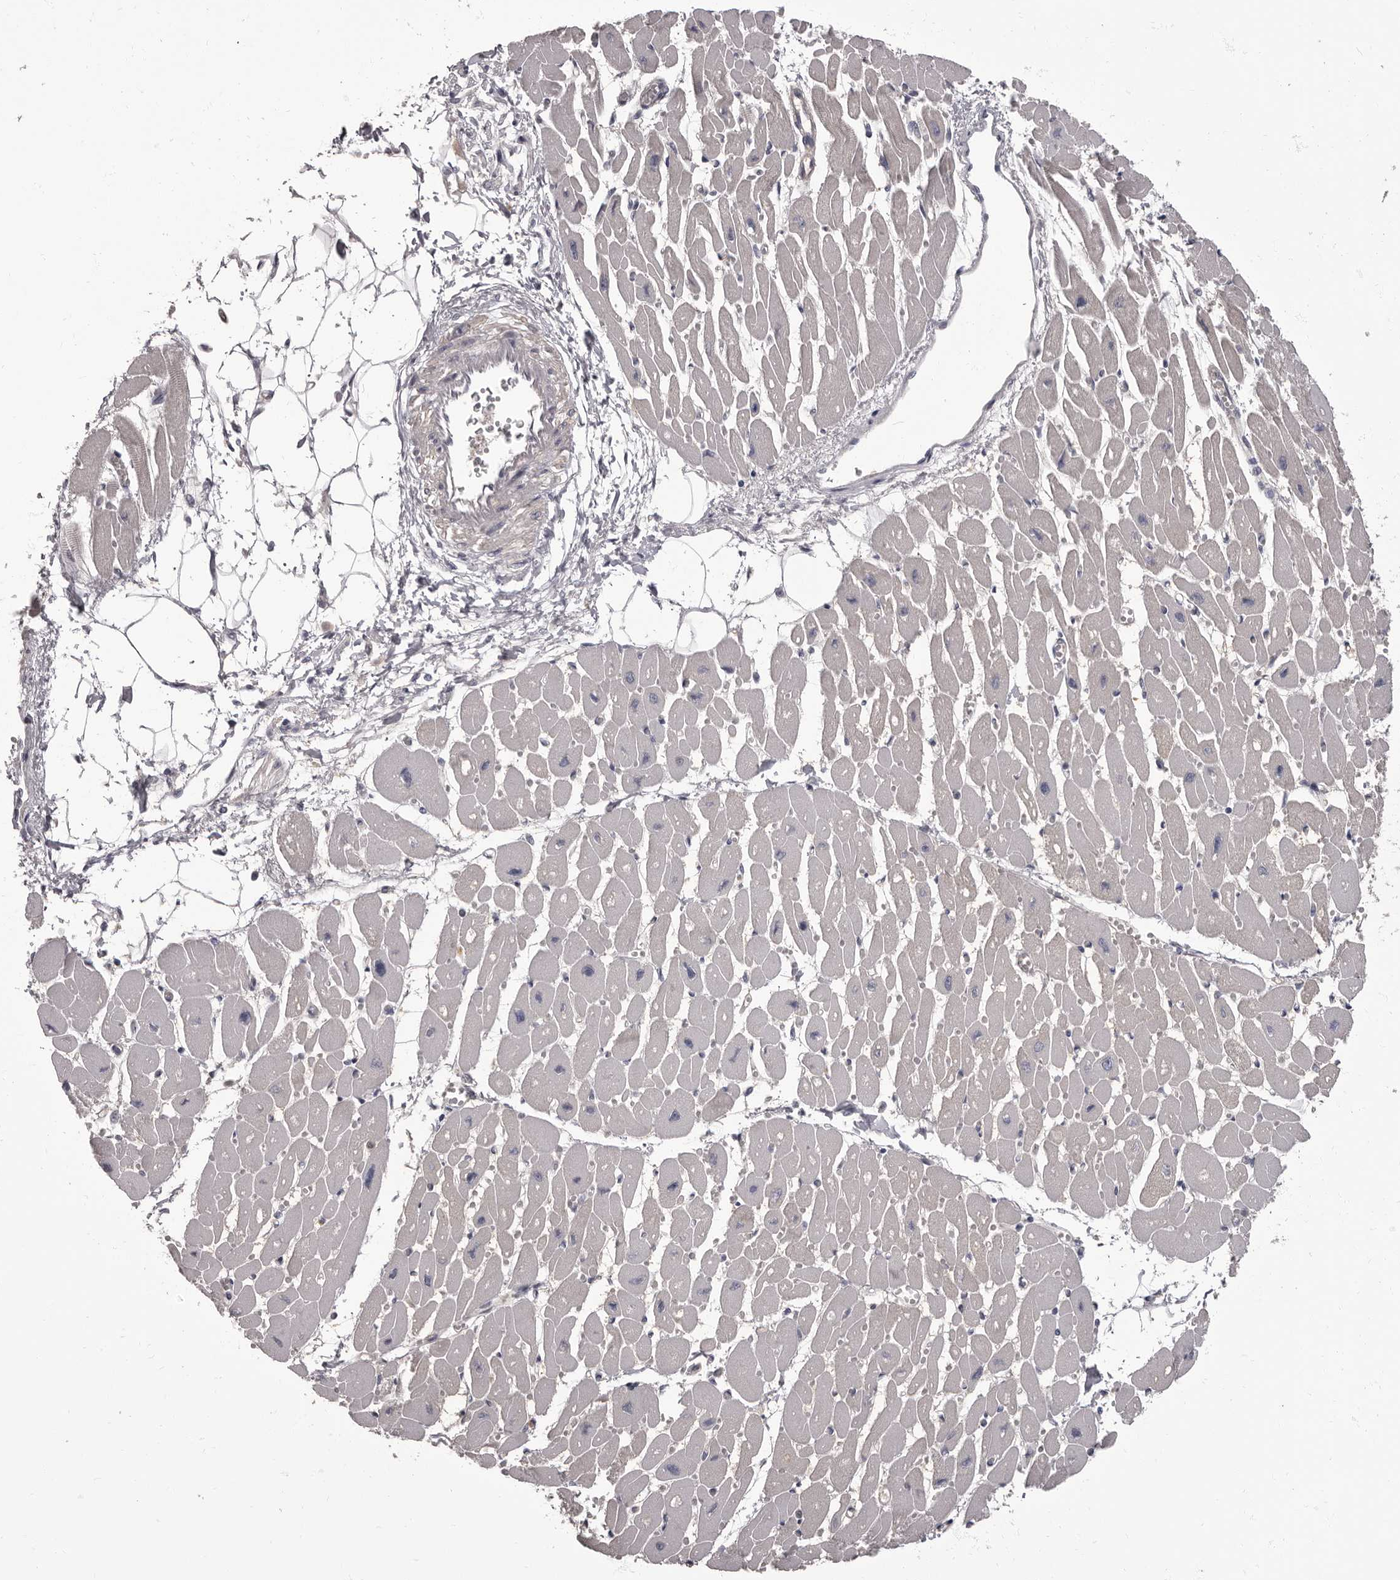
{"staining": {"intensity": "weak", "quantity": "<25%", "location": "cytoplasmic/membranous"}, "tissue": "heart muscle", "cell_type": "Cardiomyocytes", "image_type": "normal", "snomed": [{"axis": "morphology", "description": "Normal tissue, NOS"}, {"axis": "topography", "description": "Heart"}], "caption": "Cardiomyocytes show no significant expression in benign heart muscle.", "gene": "APEH", "patient": {"sex": "female", "age": 54}}